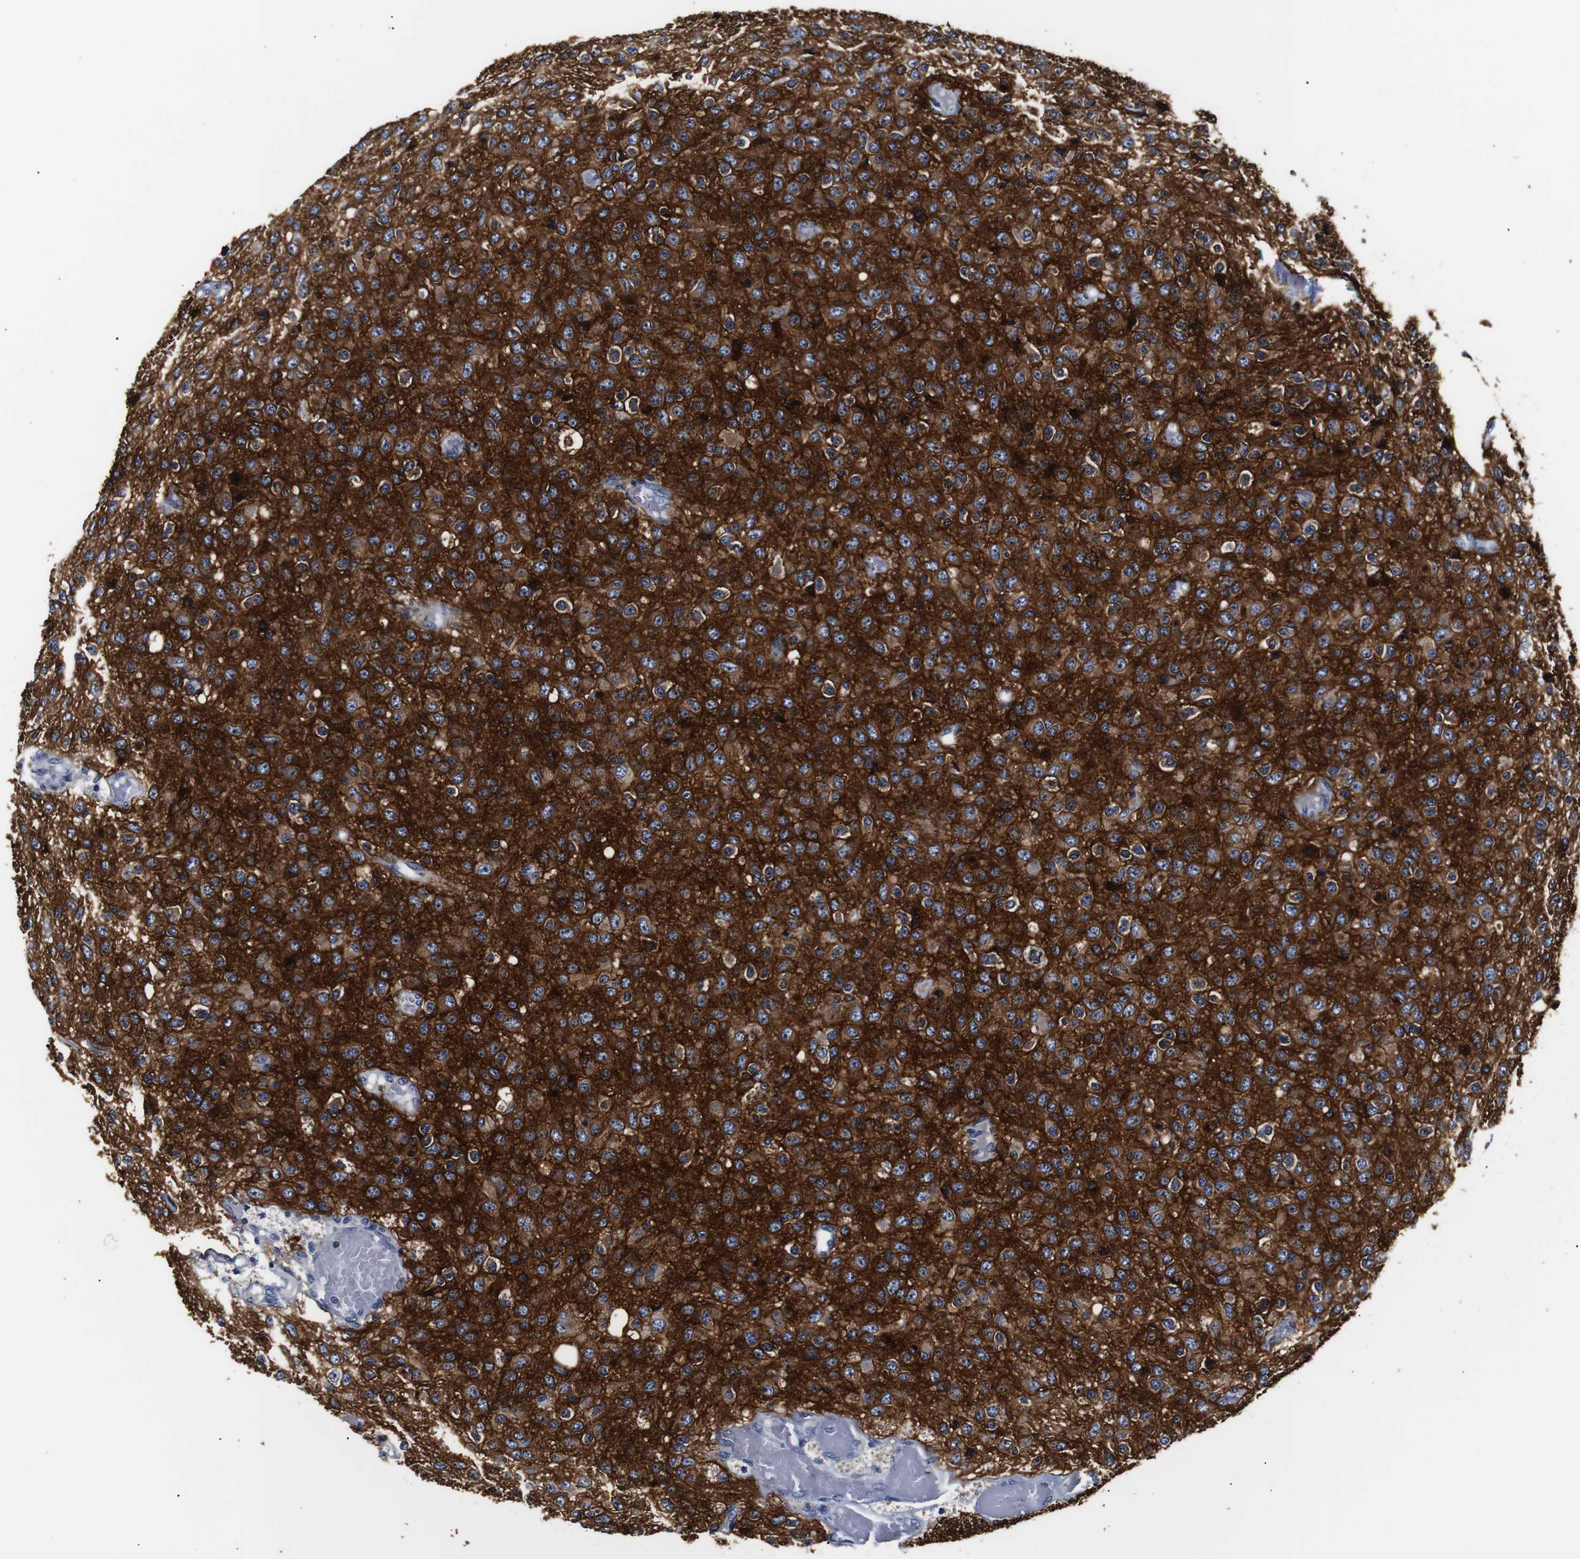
{"staining": {"intensity": "strong", "quantity": ">75%", "location": "cytoplasmic/membranous"}, "tissue": "glioma", "cell_type": "Tumor cells", "image_type": "cancer", "snomed": [{"axis": "morphology", "description": "Glioma, malignant, High grade"}, {"axis": "topography", "description": "pancreas cauda"}], "caption": "Strong cytoplasmic/membranous expression is identified in approximately >75% of tumor cells in glioma. (brown staining indicates protein expression, while blue staining denotes nuclei).", "gene": "GAP43", "patient": {"sex": "male", "age": 60}}